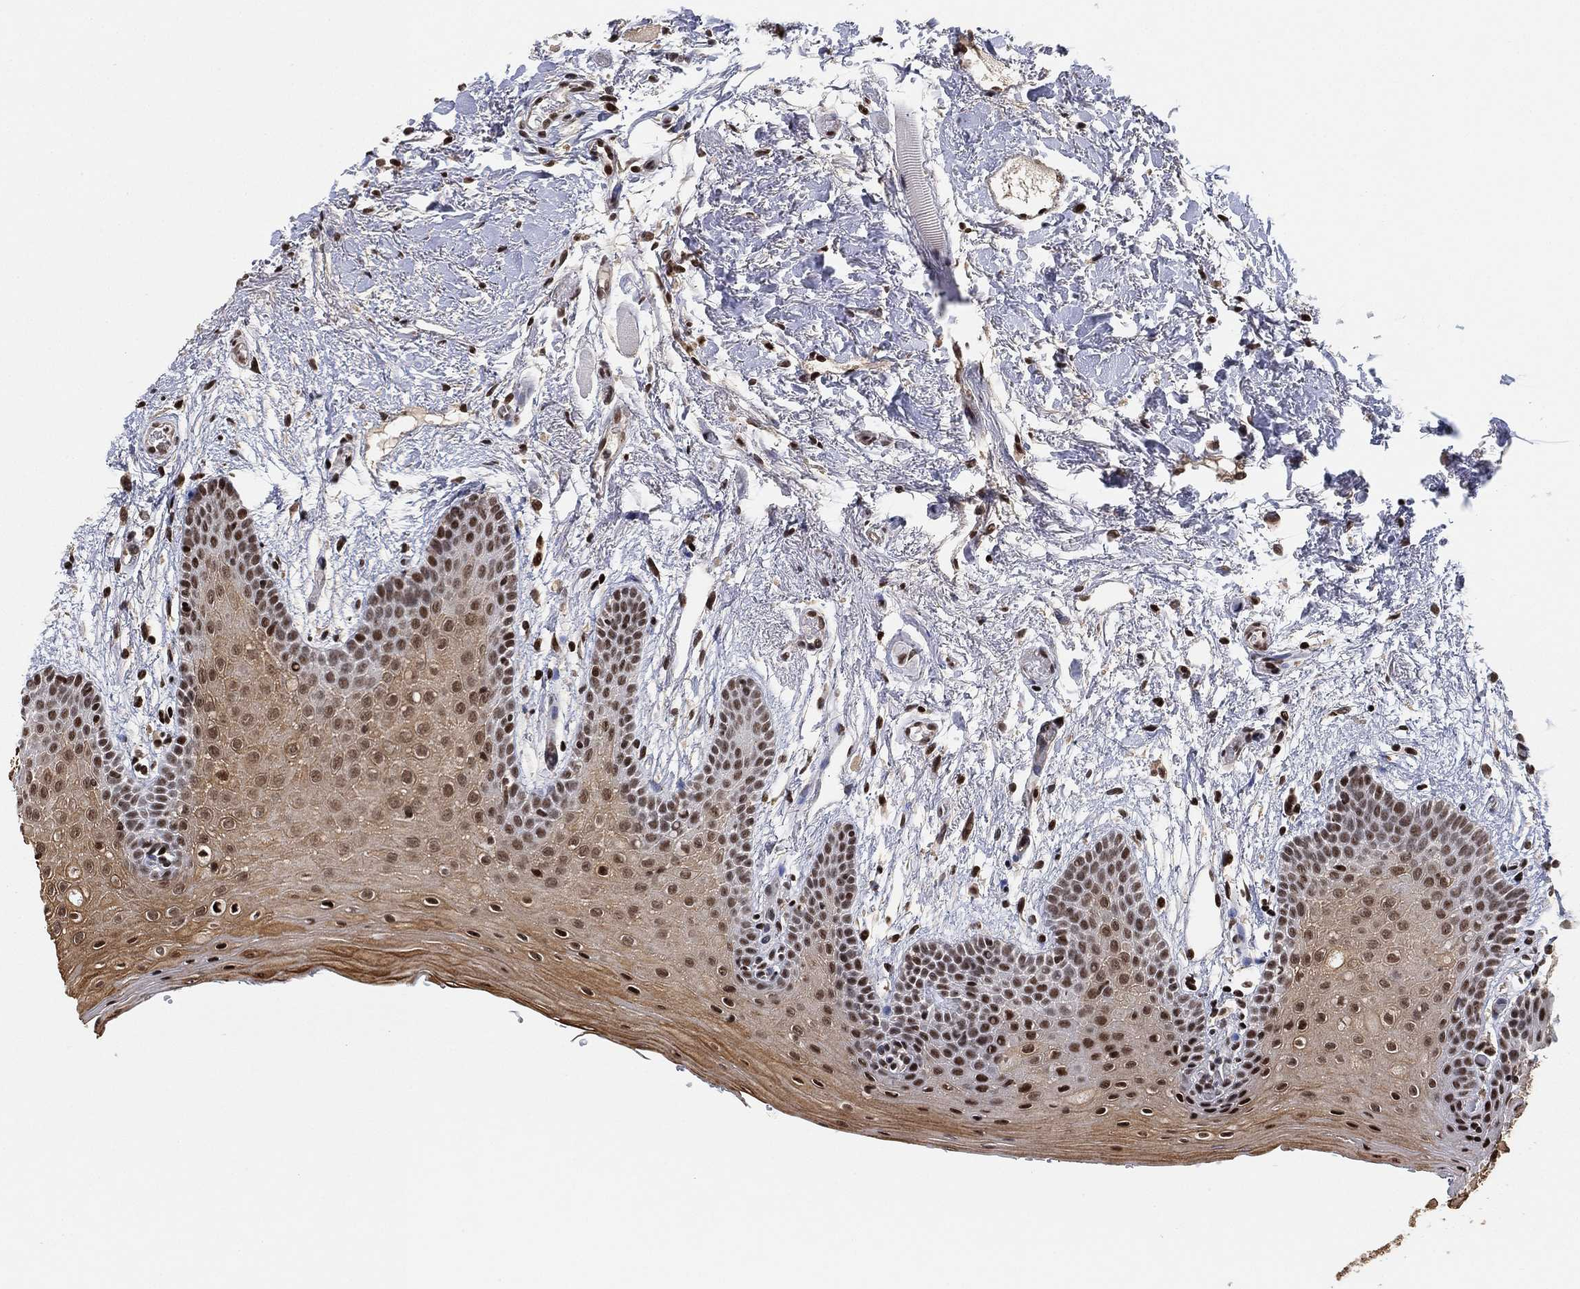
{"staining": {"intensity": "strong", "quantity": "<25%", "location": "nuclear"}, "tissue": "oral mucosa", "cell_type": "Squamous epithelial cells", "image_type": "normal", "snomed": [{"axis": "morphology", "description": "Normal tissue, NOS"}, {"axis": "topography", "description": "Oral tissue"}, {"axis": "topography", "description": "Tounge, NOS"}], "caption": "The immunohistochemical stain highlights strong nuclear positivity in squamous epithelial cells of normal oral mucosa. The staining was performed using DAB to visualize the protein expression in brown, while the nuclei were stained in blue with hematoxylin (Magnification: 20x).", "gene": "ZSCAN30", "patient": {"sex": "female", "age": 86}}